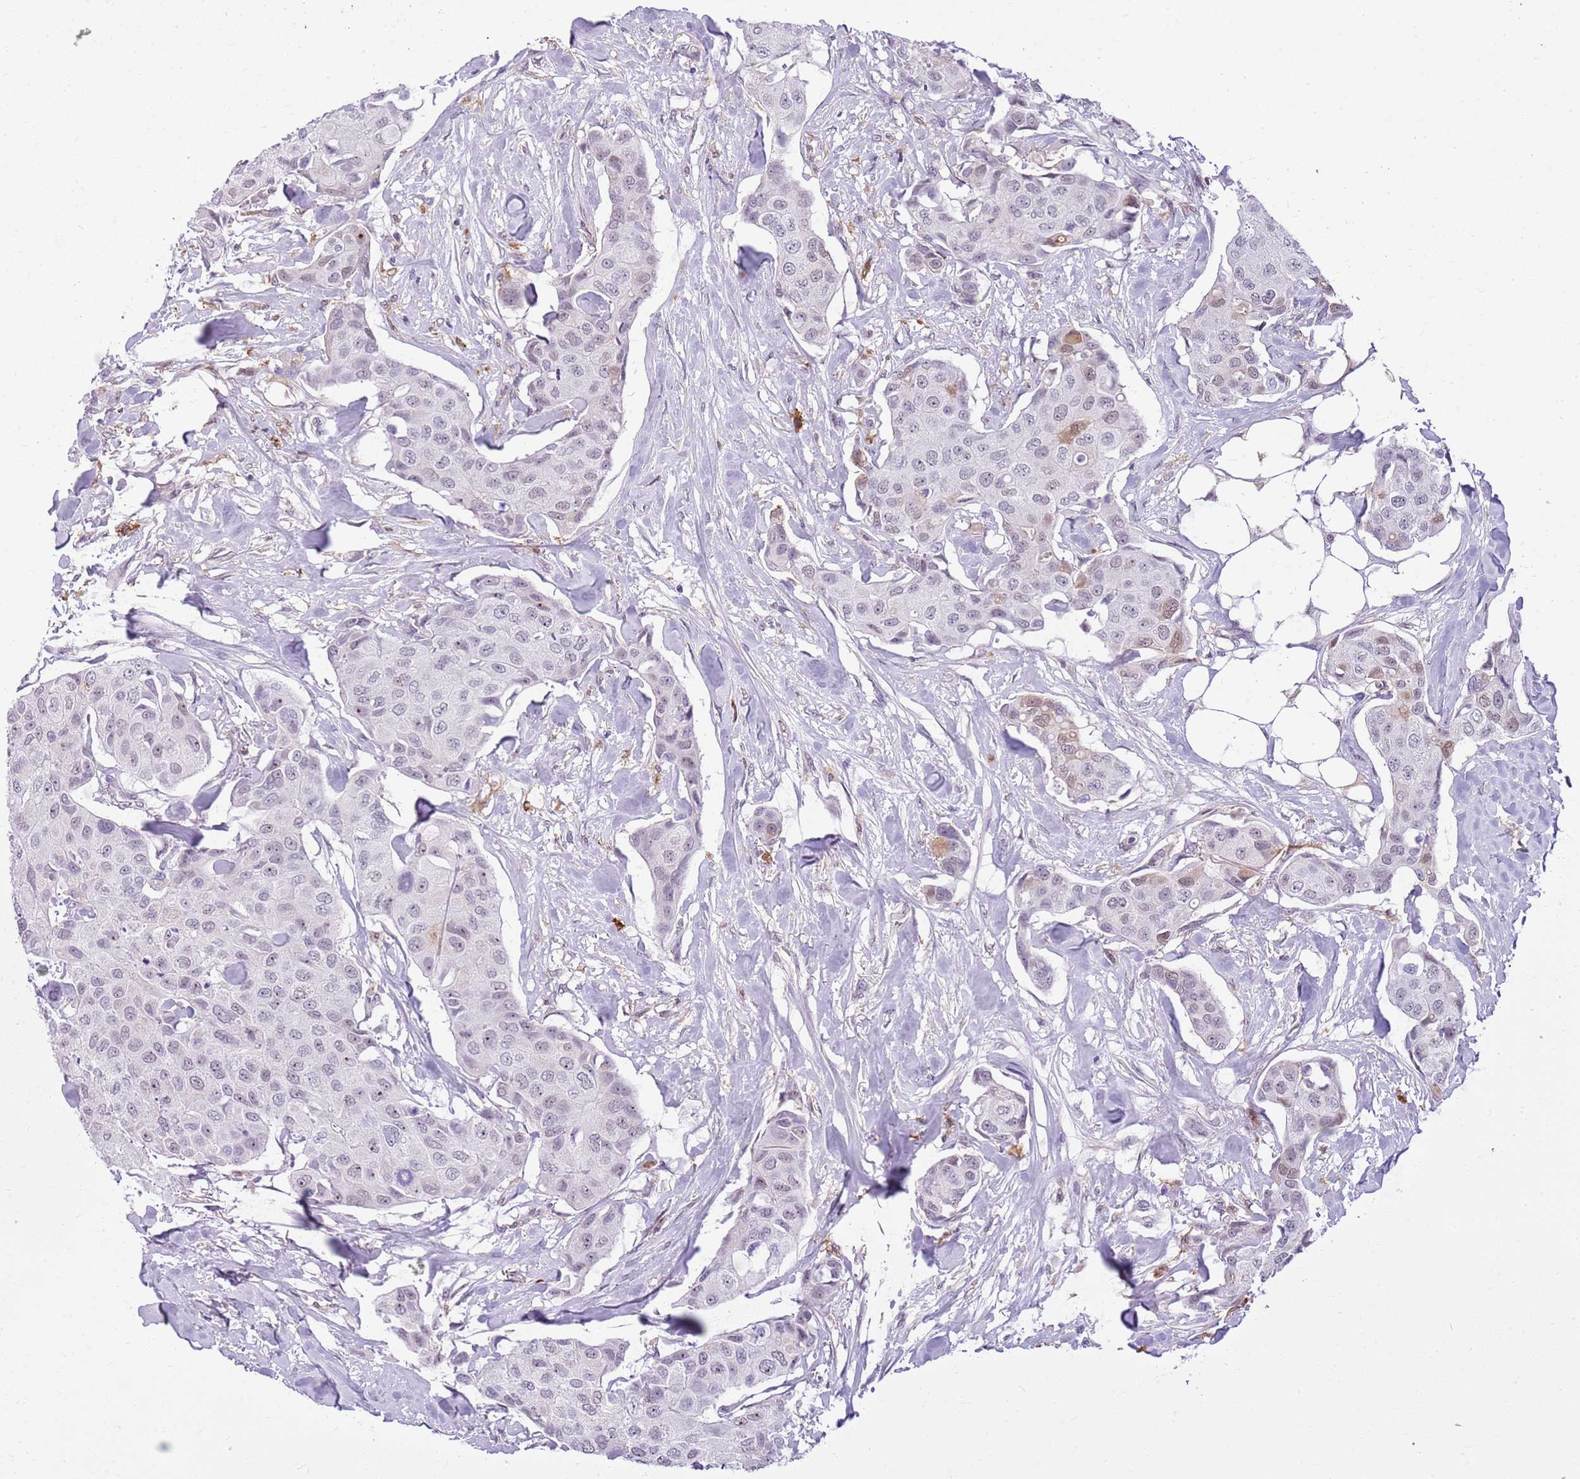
{"staining": {"intensity": "negative", "quantity": "none", "location": "none"}, "tissue": "breast cancer", "cell_type": "Tumor cells", "image_type": "cancer", "snomed": [{"axis": "morphology", "description": "Duct carcinoma"}, {"axis": "topography", "description": "Breast"}, {"axis": "topography", "description": "Lymph node"}], "caption": "An IHC photomicrograph of invasive ductal carcinoma (breast) is shown. There is no staining in tumor cells of invasive ductal carcinoma (breast).", "gene": "DHX32", "patient": {"sex": "female", "age": 80}}